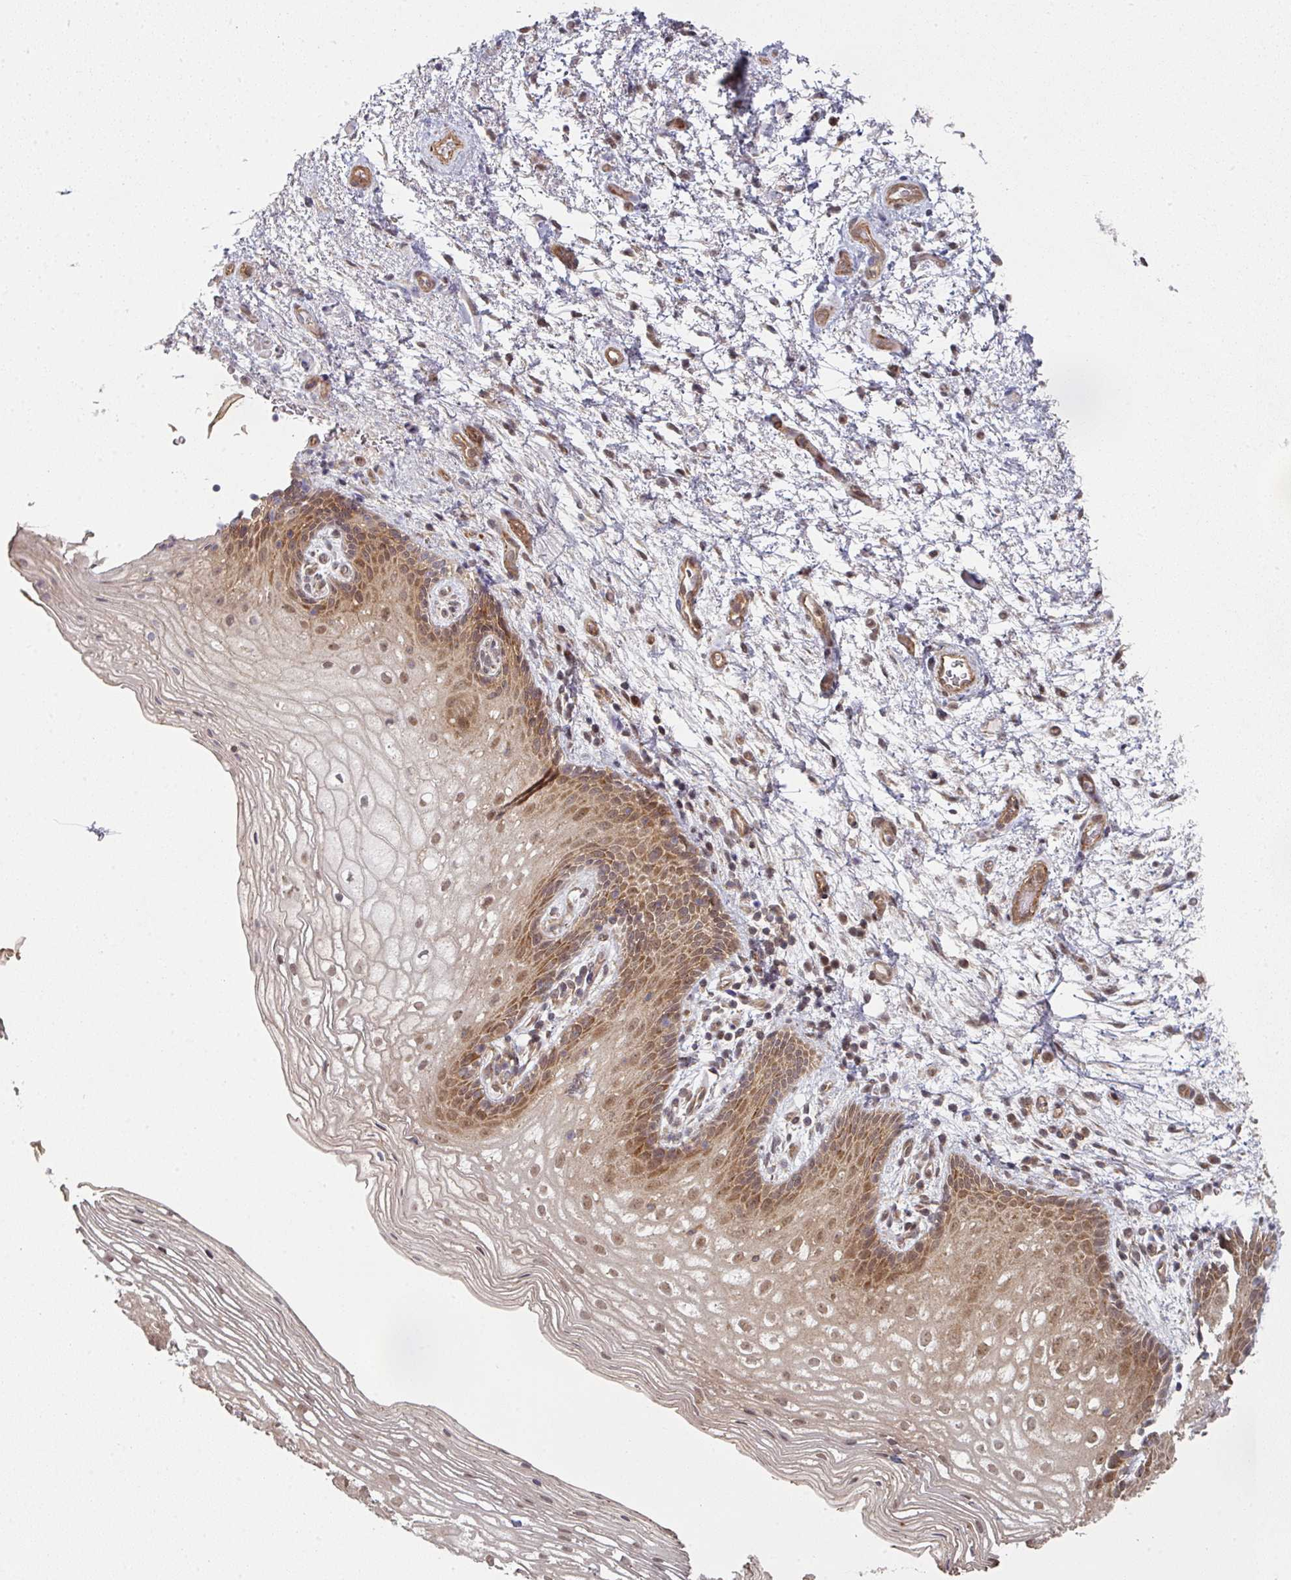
{"staining": {"intensity": "moderate", "quantity": "25%-75%", "location": "cytoplasmic/membranous,nuclear"}, "tissue": "vagina", "cell_type": "Squamous epithelial cells", "image_type": "normal", "snomed": [{"axis": "morphology", "description": "Normal tissue, NOS"}, {"axis": "topography", "description": "Vagina"}], "caption": "Protein staining reveals moderate cytoplasmic/membranous,nuclear expression in approximately 25%-75% of squamous epithelial cells in benign vagina. Using DAB (3,3'-diaminobenzidine) (brown) and hematoxylin (blue) stains, captured at high magnification using brightfield microscopy.", "gene": "PSME3IP1", "patient": {"sex": "female", "age": 47}}